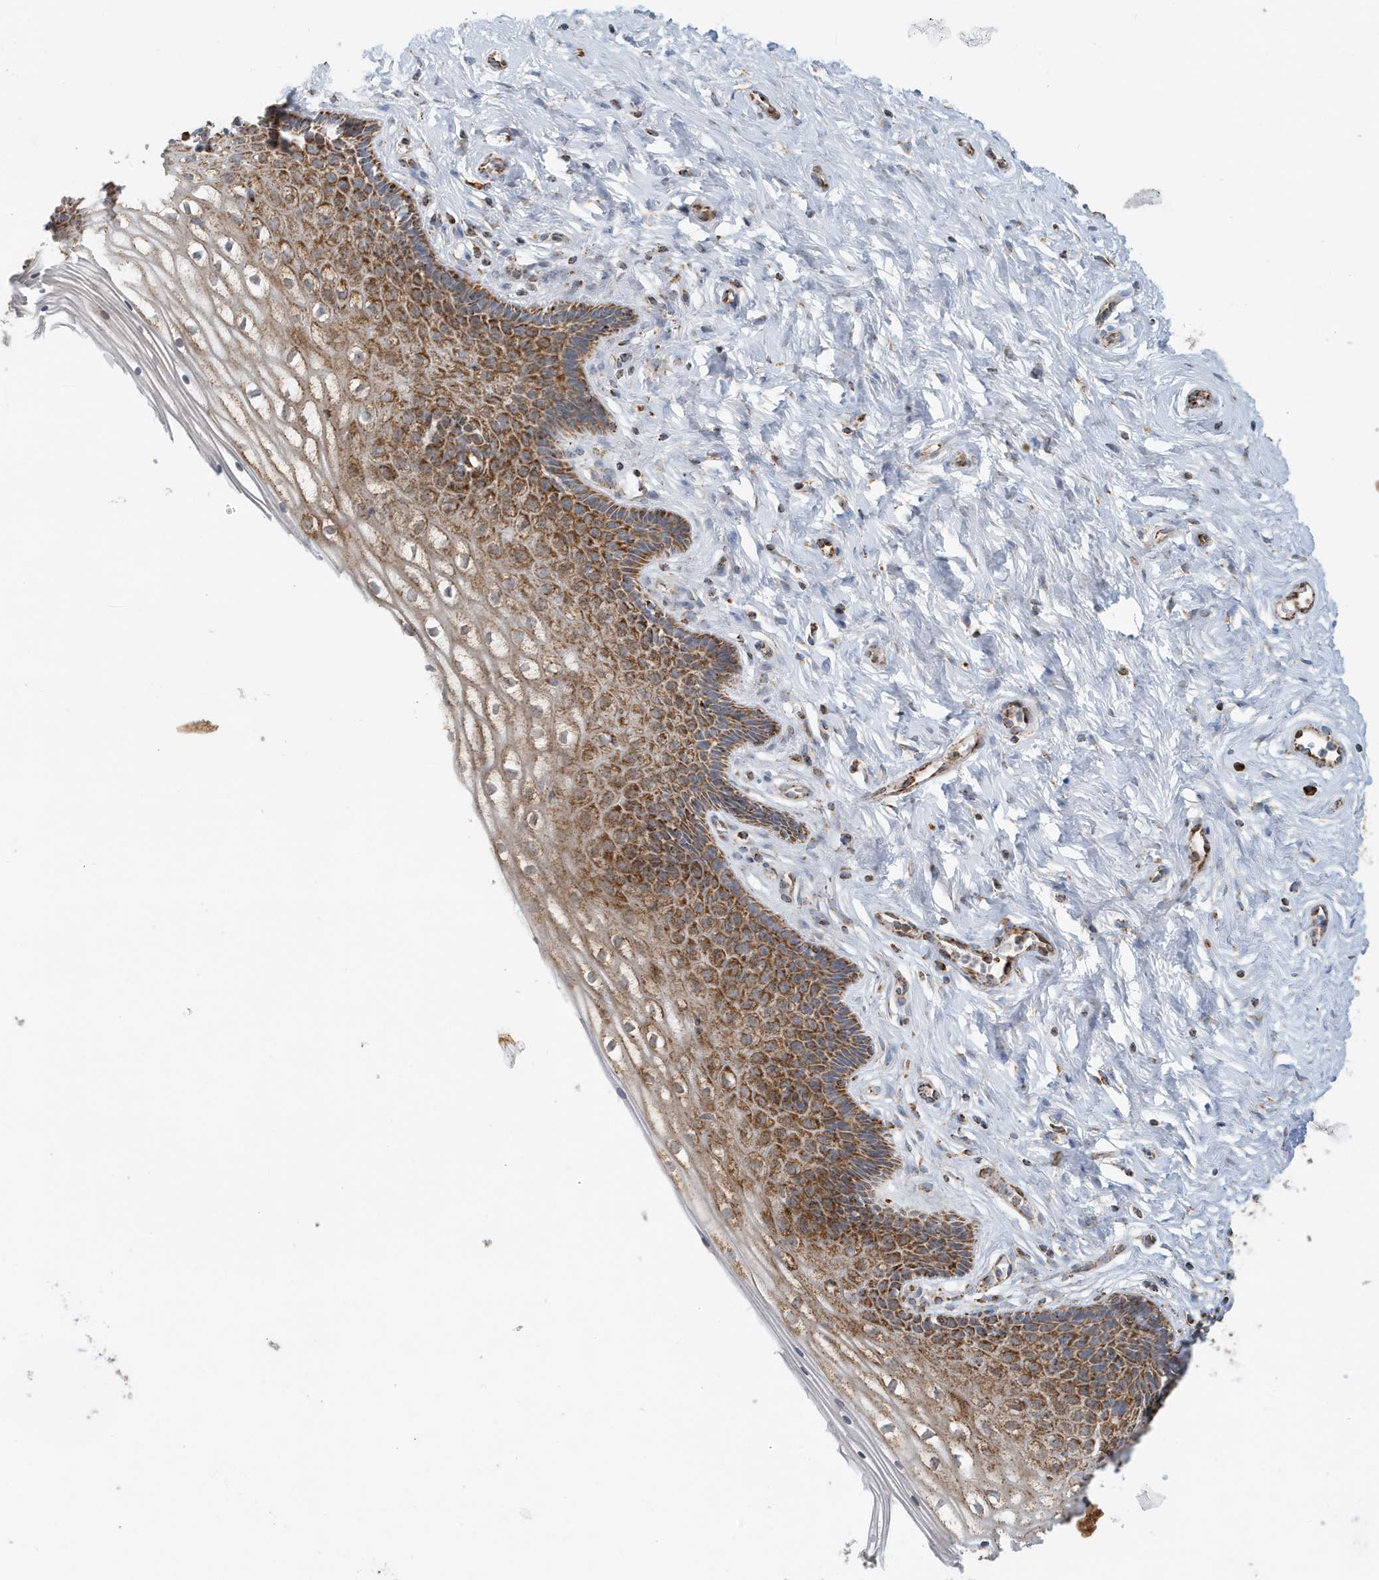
{"staining": {"intensity": "moderate", "quantity": ">75%", "location": "cytoplasmic/membranous"}, "tissue": "cervix", "cell_type": "Glandular cells", "image_type": "normal", "snomed": [{"axis": "morphology", "description": "Normal tissue, NOS"}, {"axis": "topography", "description": "Cervix"}], "caption": "Brown immunohistochemical staining in unremarkable cervix exhibits moderate cytoplasmic/membranous staining in about >75% of glandular cells.", "gene": "MAN1A1", "patient": {"sex": "female", "age": 33}}